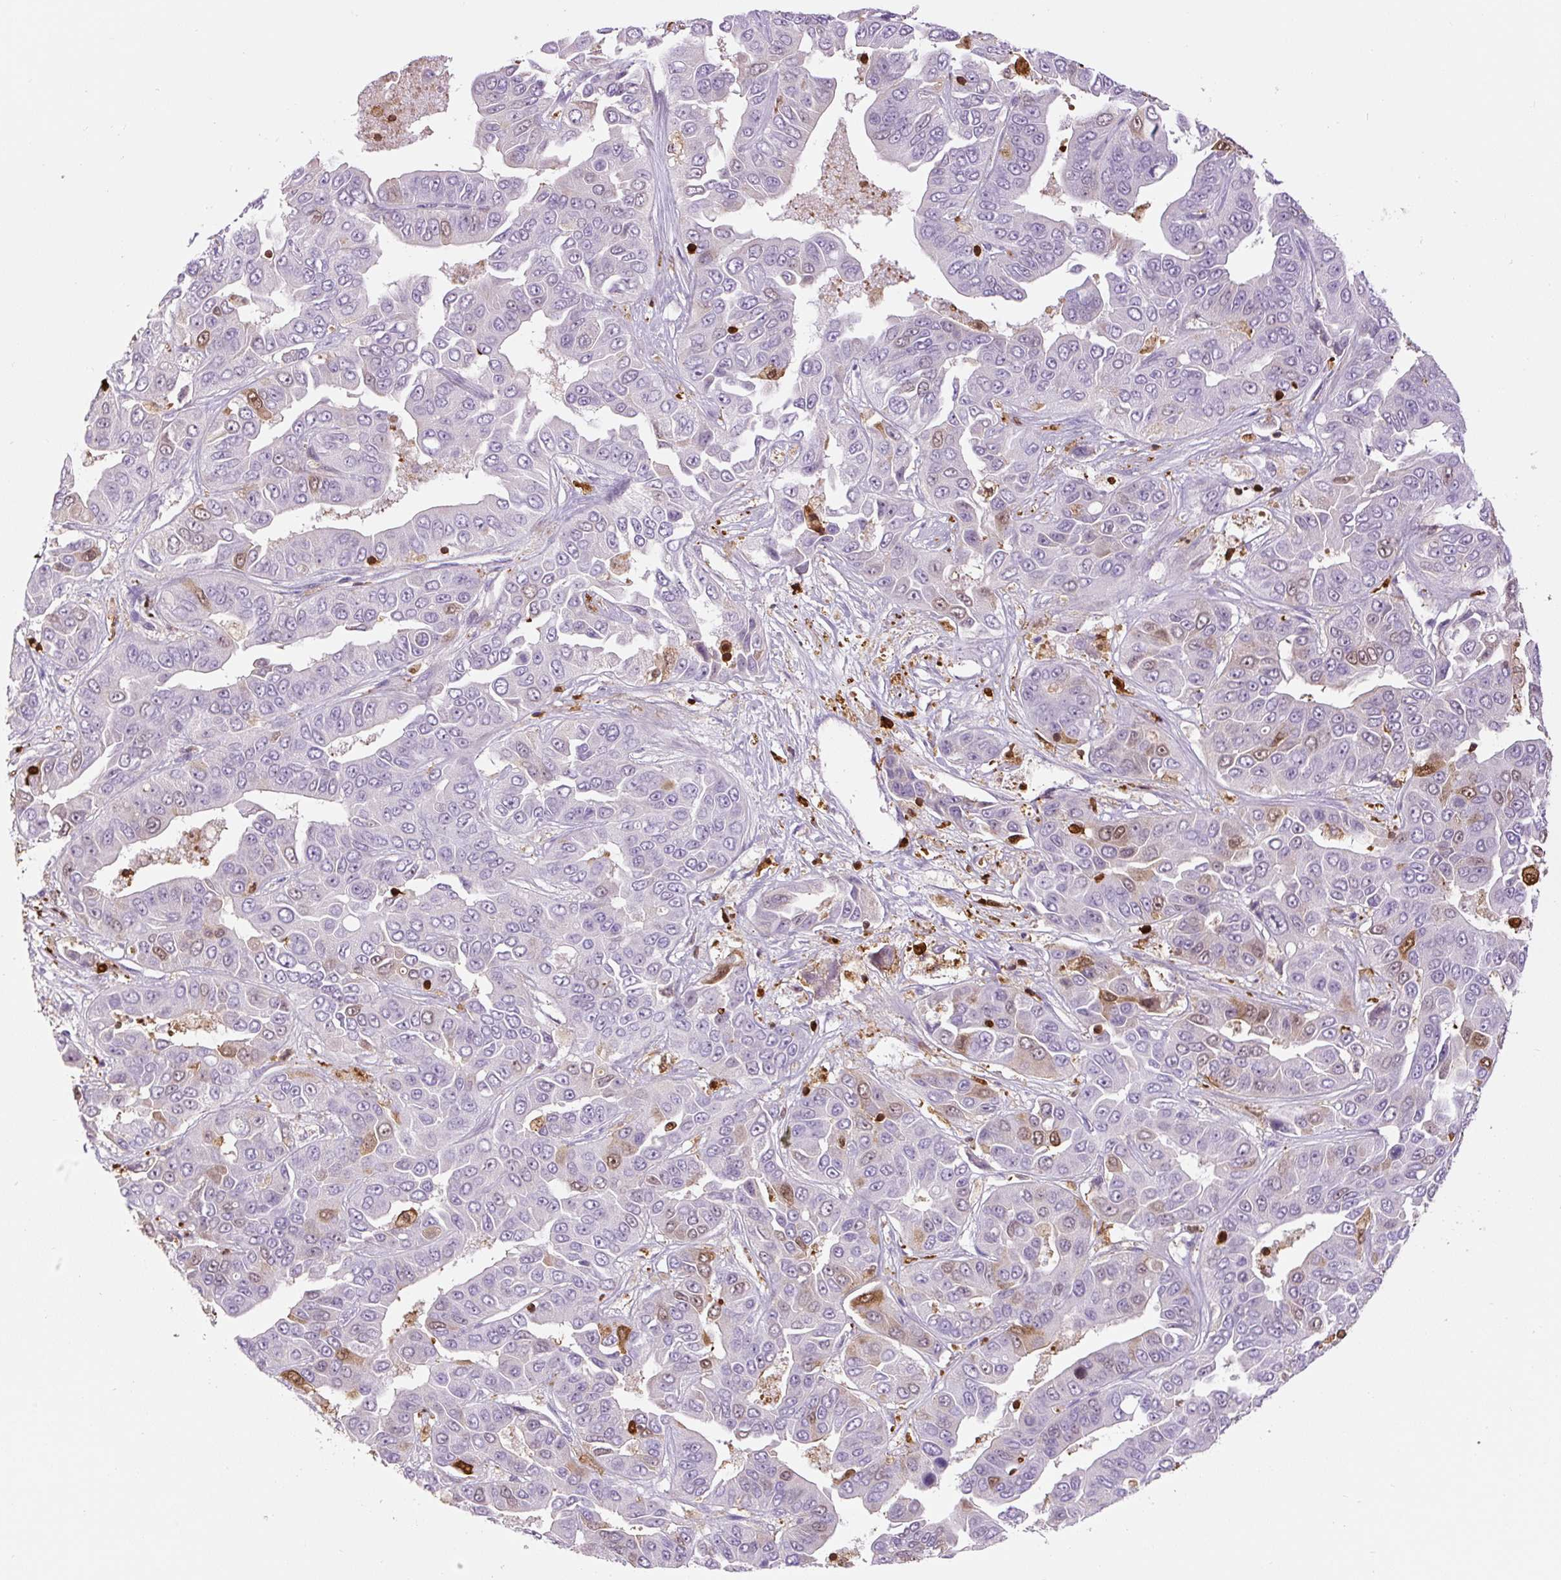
{"staining": {"intensity": "moderate", "quantity": "<25%", "location": "cytoplasmic/membranous,nuclear"}, "tissue": "liver cancer", "cell_type": "Tumor cells", "image_type": "cancer", "snomed": [{"axis": "morphology", "description": "Cholangiocarcinoma"}, {"axis": "topography", "description": "Liver"}], "caption": "Liver cholangiocarcinoma stained with a protein marker shows moderate staining in tumor cells.", "gene": "S100A4", "patient": {"sex": "female", "age": 52}}